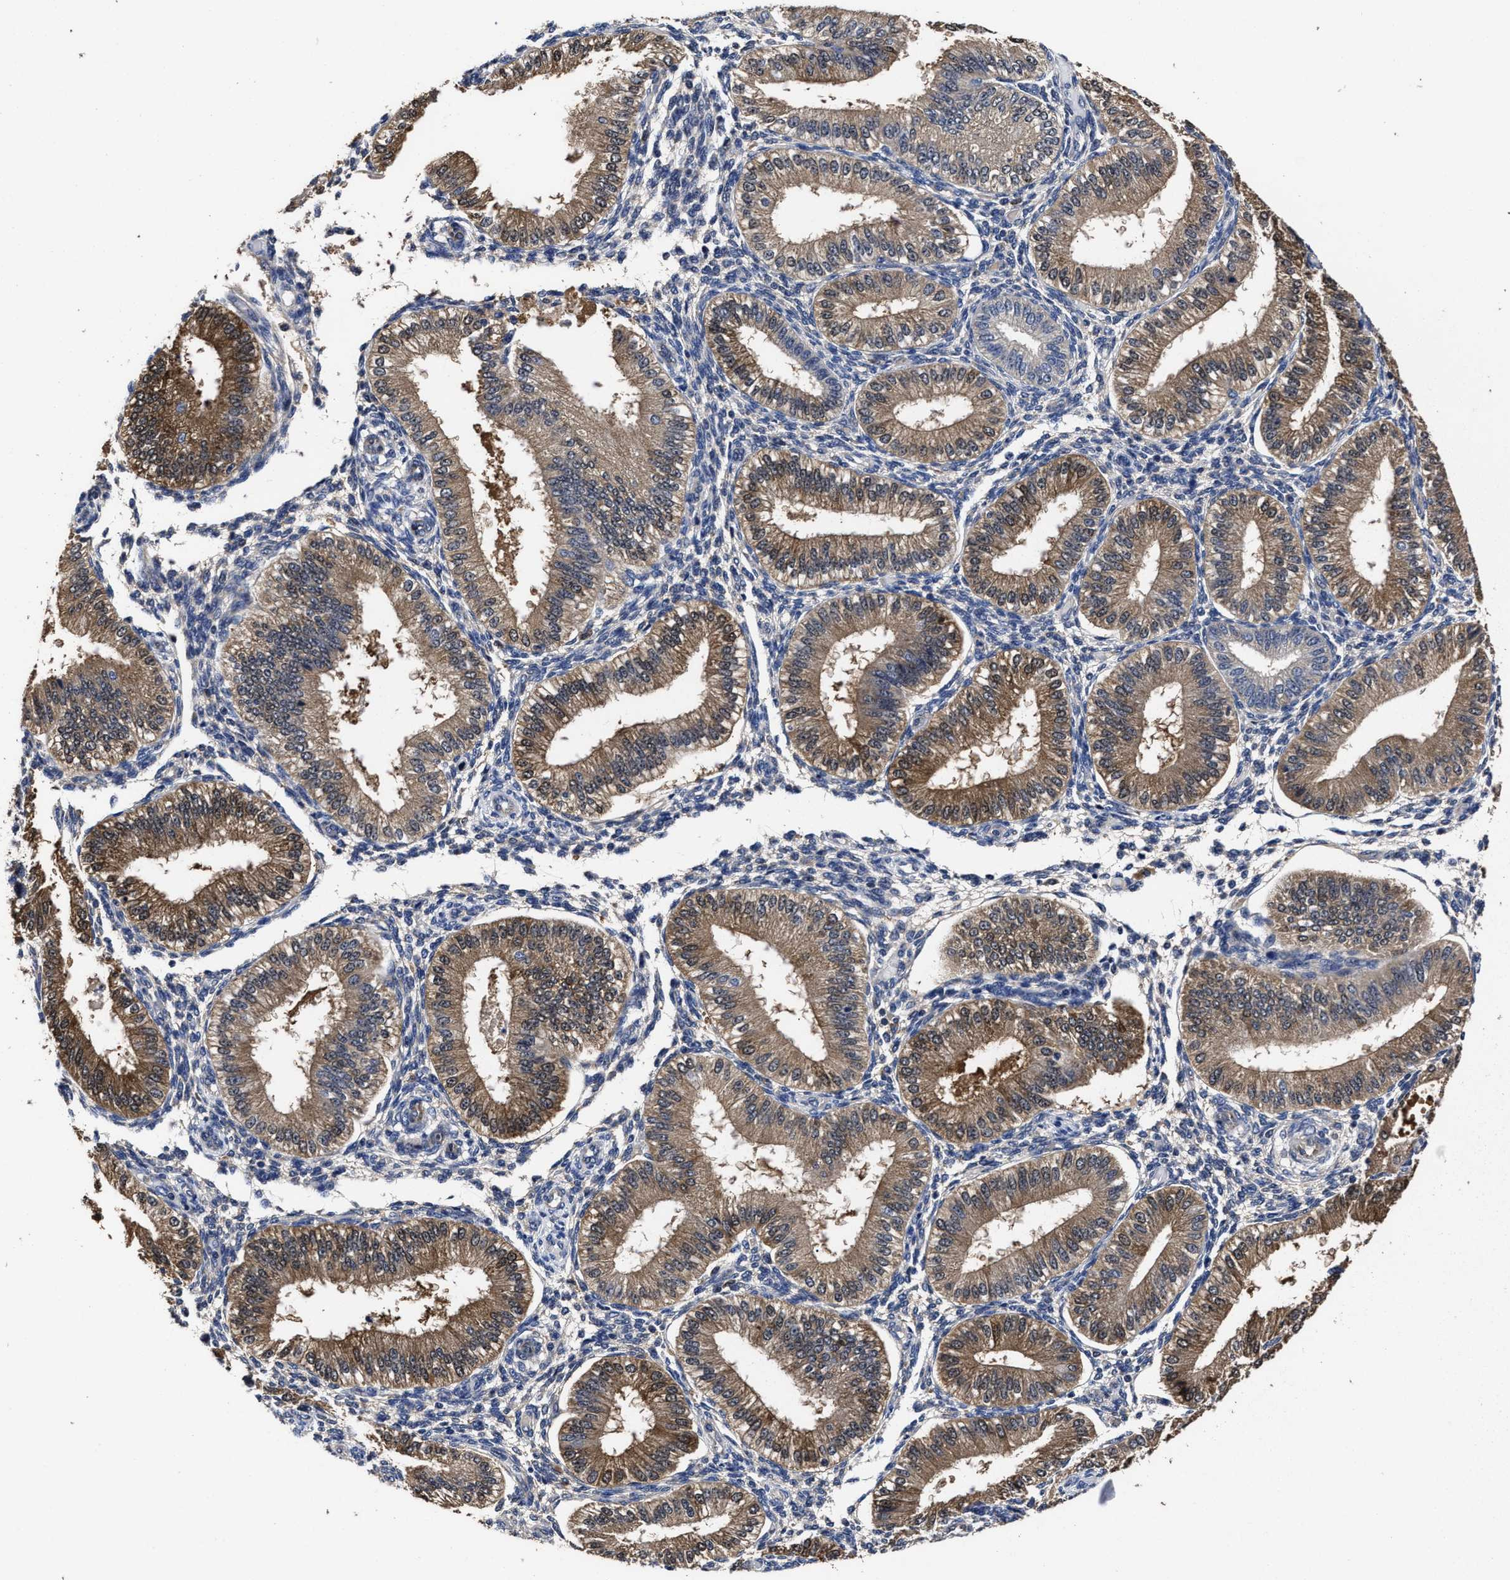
{"staining": {"intensity": "negative", "quantity": "none", "location": "none"}, "tissue": "endometrium", "cell_type": "Cells in endometrial stroma", "image_type": "normal", "snomed": [{"axis": "morphology", "description": "Normal tissue, NOS"}, {"axis": "topography", "description": "Endometrium"}], "caption": "Endometrium was stained to show a protein in brown. There is no significant staining in cells in endometrial stroma. (Stains: DAB (3,3'-diaminobenzidine) immunohistochemistry with hematoxylin counter stain, Microscopy: brightfield microscopy at high magnification).", "gene": "SOCS5", "patient": {"sex": "female", "age": 39}}